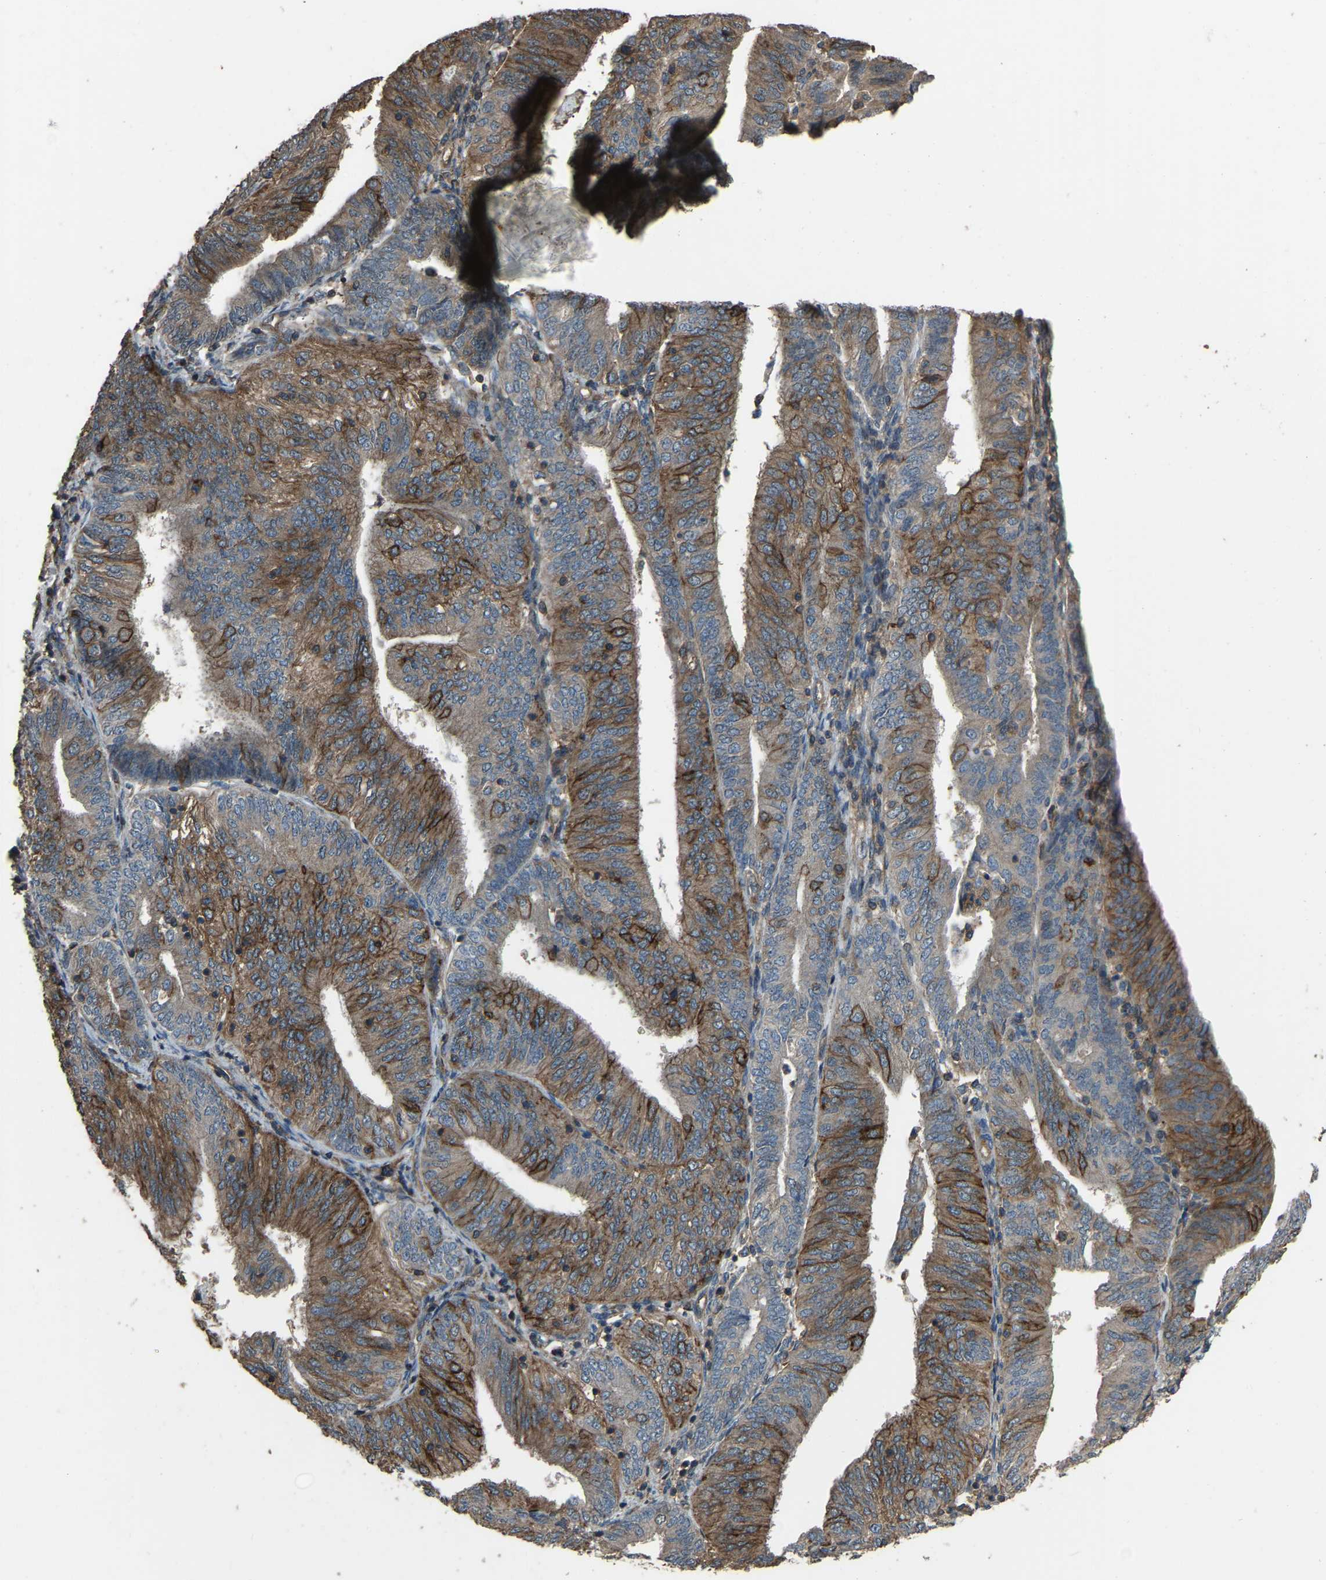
{"staining": {"intensity": "moderate", "quantity": "25%-75%", "location": "cytoplasmic/membranous"}, "tissue": "endometrial cancer", "cell_type": "Tumor cells", "image_type": "cancer", "snomed": [{"axis": "morphology", "description": "Adenocarcinoma, NOS"}, {"axis": "topography", "description": "Endometrium"}], "caption": "Brown immunohistochemical staining in human adenocarcinoma (endometrial) shows moderate cytoplasmic/membranous expression in about 25%-75% of tumor cells.", "gene": "SLC4A2", "patient": {"sex": "female", "age": 58}}